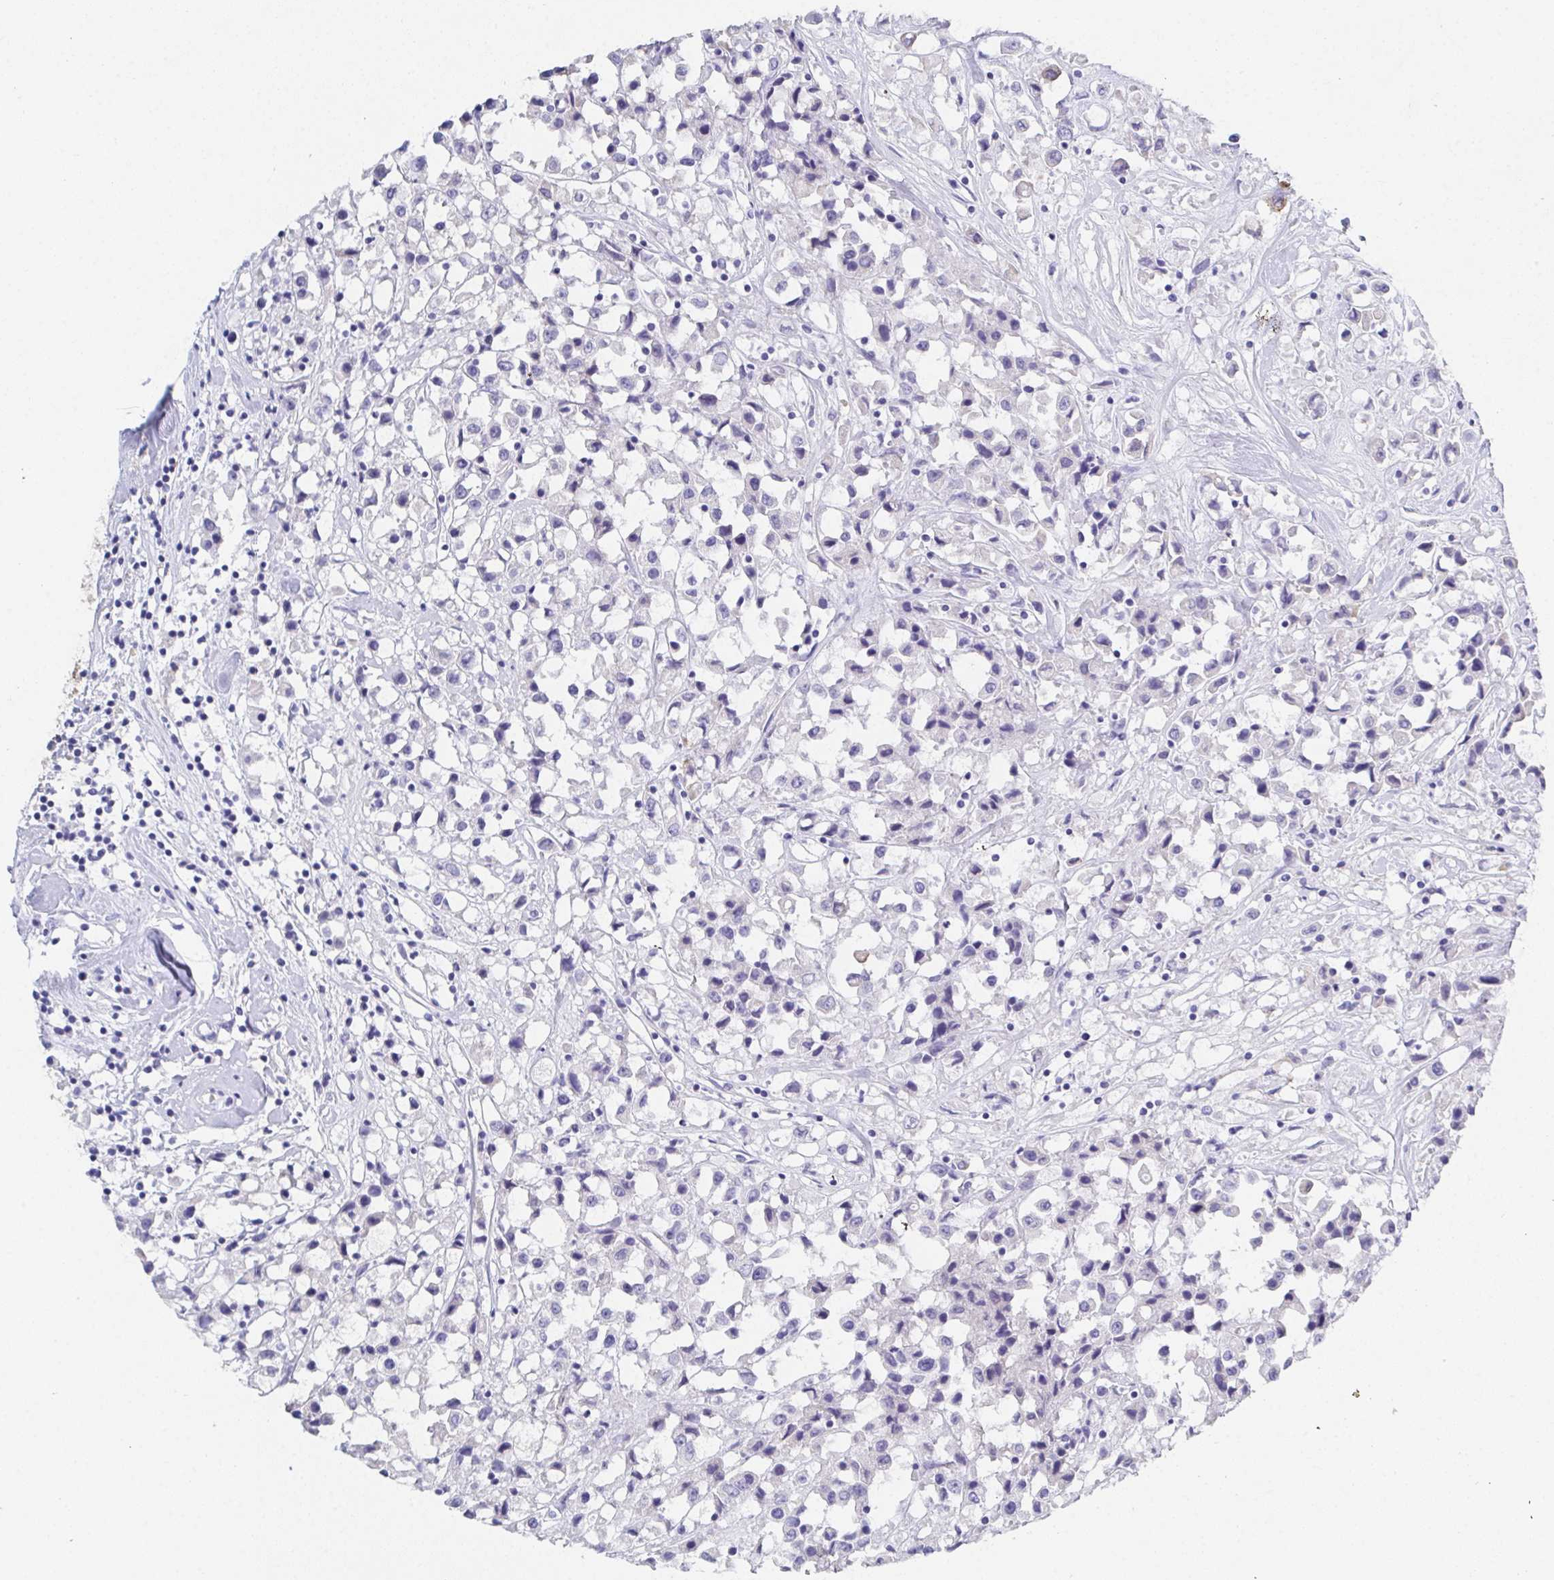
{"staining": {"intensity": "negative", "quantity": "none", "location": "none"}, "tissue": "breast cancer", "cell_type": "Tumor cells", "image_type": "cancer", "snomed": [{"axis": "morphology", "description": "Duct carcinoma"}, {"axis": "topography", "description": "Breast"}], "caption": "Immunohistochemistry (IHC) of breast cancer (intraductal carcinoma) reveals no positivity in tumor cells. The staining is performed using DAB (3,3'-diaminobenzidine) brown chromogen with nuclei counter-stained in using hematoxylin.", "gene": "SSC4D", "patient": {"sex": "female", "age": 61}}